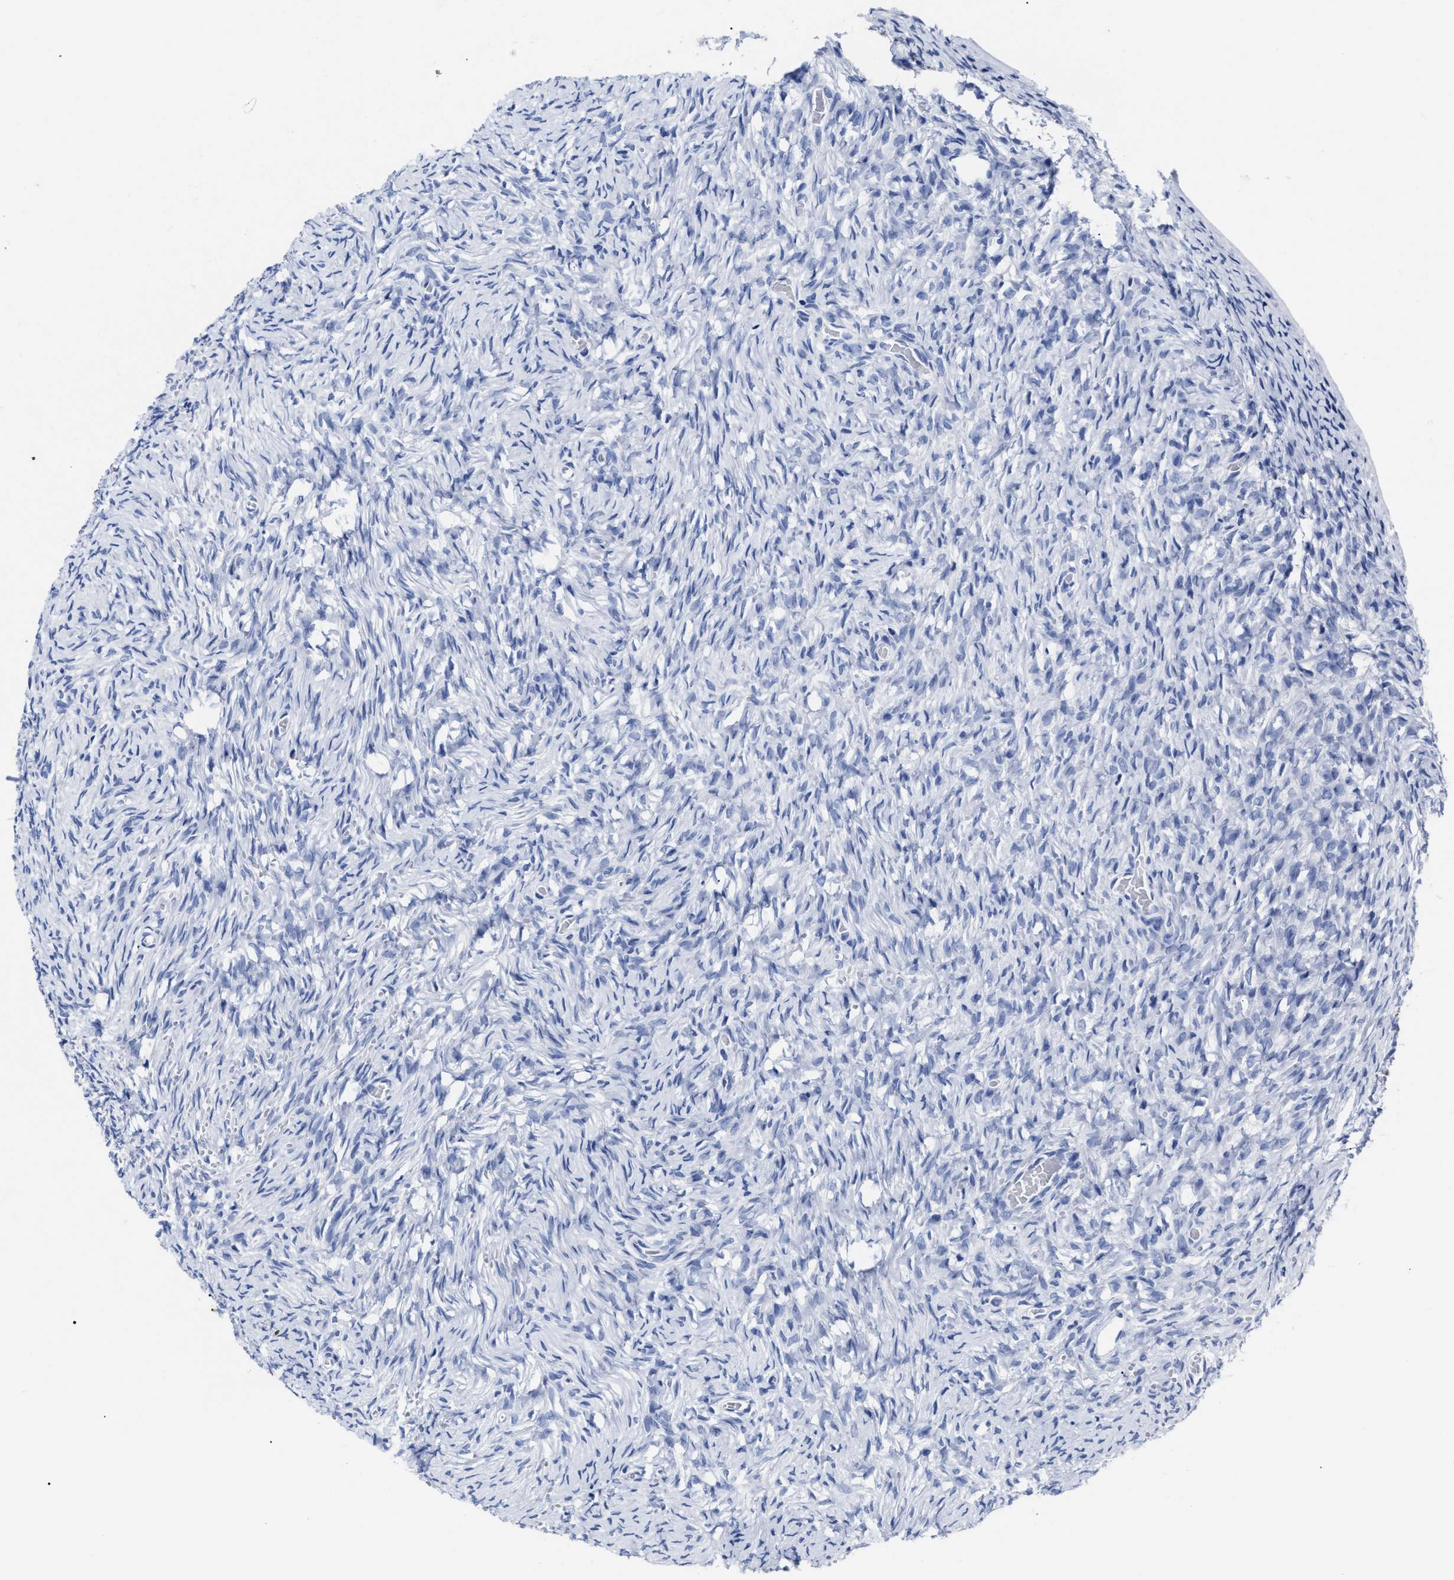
{"staining": {"intensity": "negative", "quantity": "none", "location": "none"}, "tissue": "ovary", "cell_type": "Ovarian stroma cells", "image_type": "normal", "snomed": [{"axis": "morphology", "description": "Normal tissue, NOS"}, {"axis": "topography", "description": "Ovary"}], "caption": "High power microscopy micrograph of an immunohistochemistry photomicrograph of benign ovary, revealing no significant staining in ovarian stroma cells. (DAB immunohistochemistry visualized using brightfield microscopy, high magnification).", "gene": "ALPG", "patient": {"sex": "female", "age": 27}}